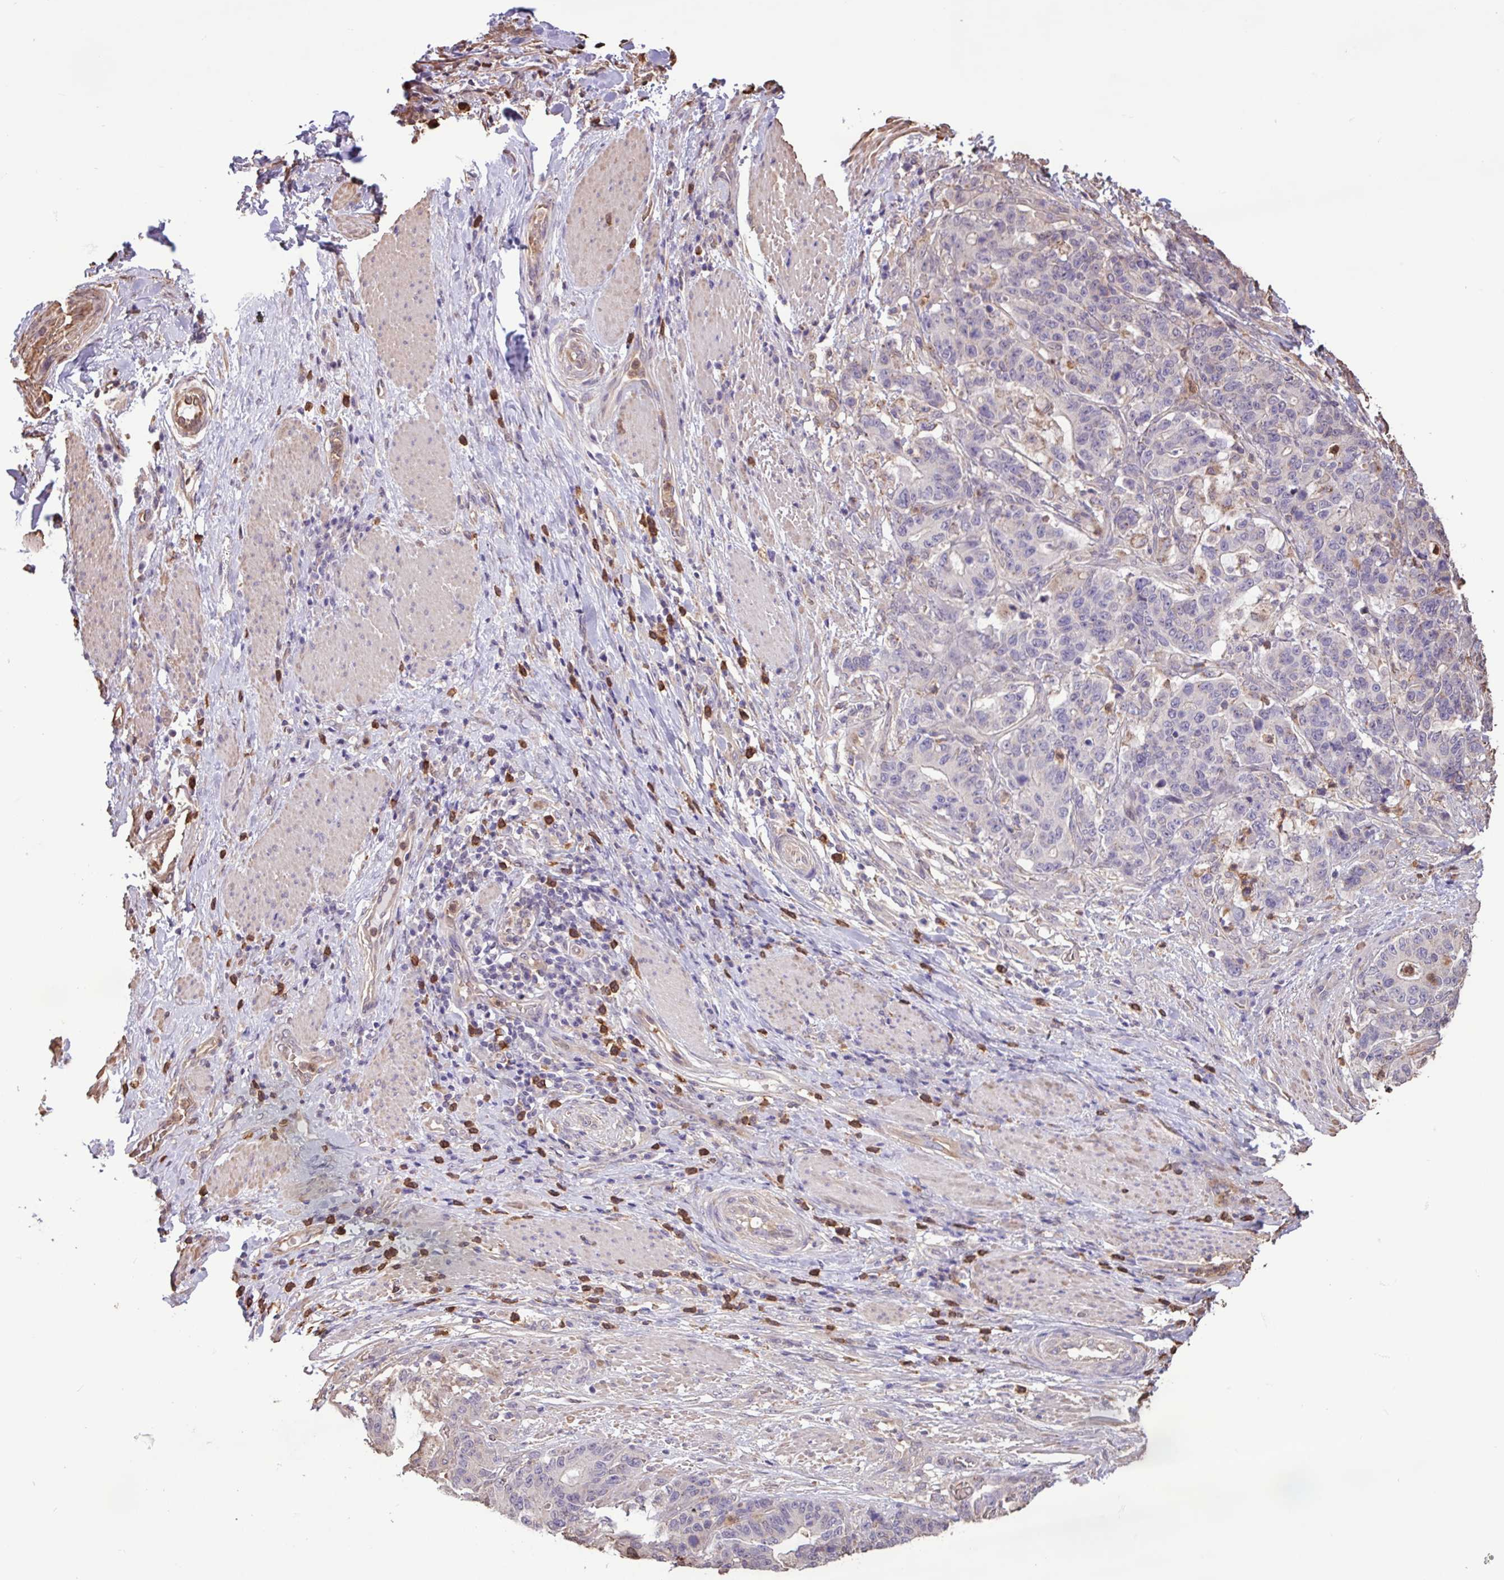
{"staining": {"intensity": "negative", "quantity": "none", "location": "none"}, "tissue": "stomach cancer", "cell_type": "Tumor cells", "image_type": "cancer", "snomed": [{"axis": "morphology", "description": "Normal tissue, NOS"}, {"axis": "morphology", "description": "Adenocarcinoma, NOS"}, {"axis": "topography", "description": "Stomach"}], "caption": "IHC image of neoplastic tissue: human stomach adenocarcinoma stained with DAB (3,3'-diaminobenzidine) reveals no significant protein expression in tumor cells.", "gene": "CHST11", "patient": {"sex": "female", "age": 64}}